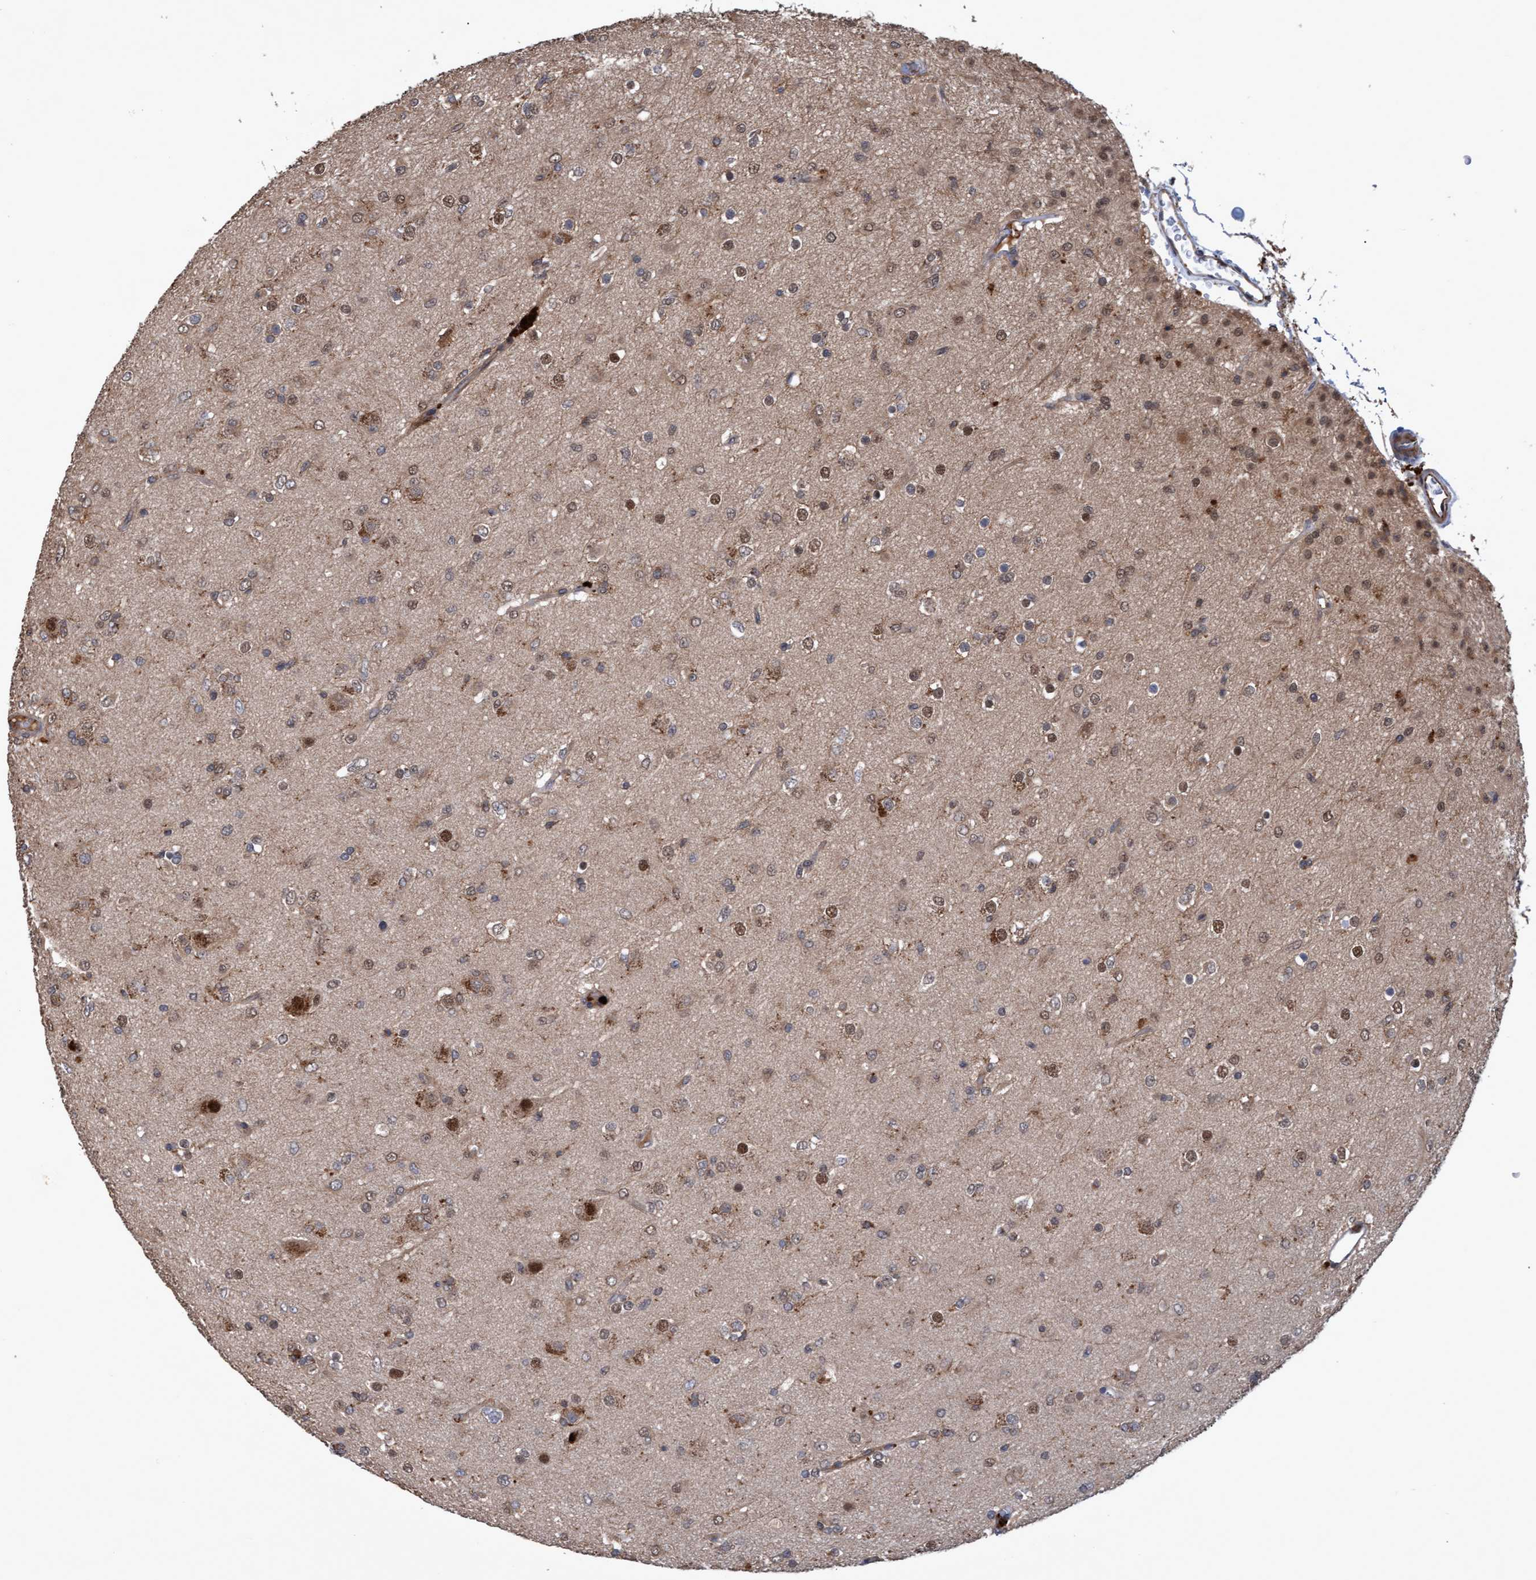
{"staining": {"intensity": "weak", "quantity": "25%-75%", "location": "cytoplasmic/membranous,nuclear"}, "tissue": "glioma", "cell_type": "Tumor cells", "image_type": "cancer", "snomed": [{"axis": "morphology", "description": "Glioma, malignant, Low grade"}, {"axis": "topography", "description": "Brain"}], "caption": "The photomicrograph displays staining of glioma, revealing weak cytoplasmic/membranous and nuclear protein staining (brown color) within tumor cells.", "gene": "PSMB6", "patient": {"sex": "male", "age": 65}}